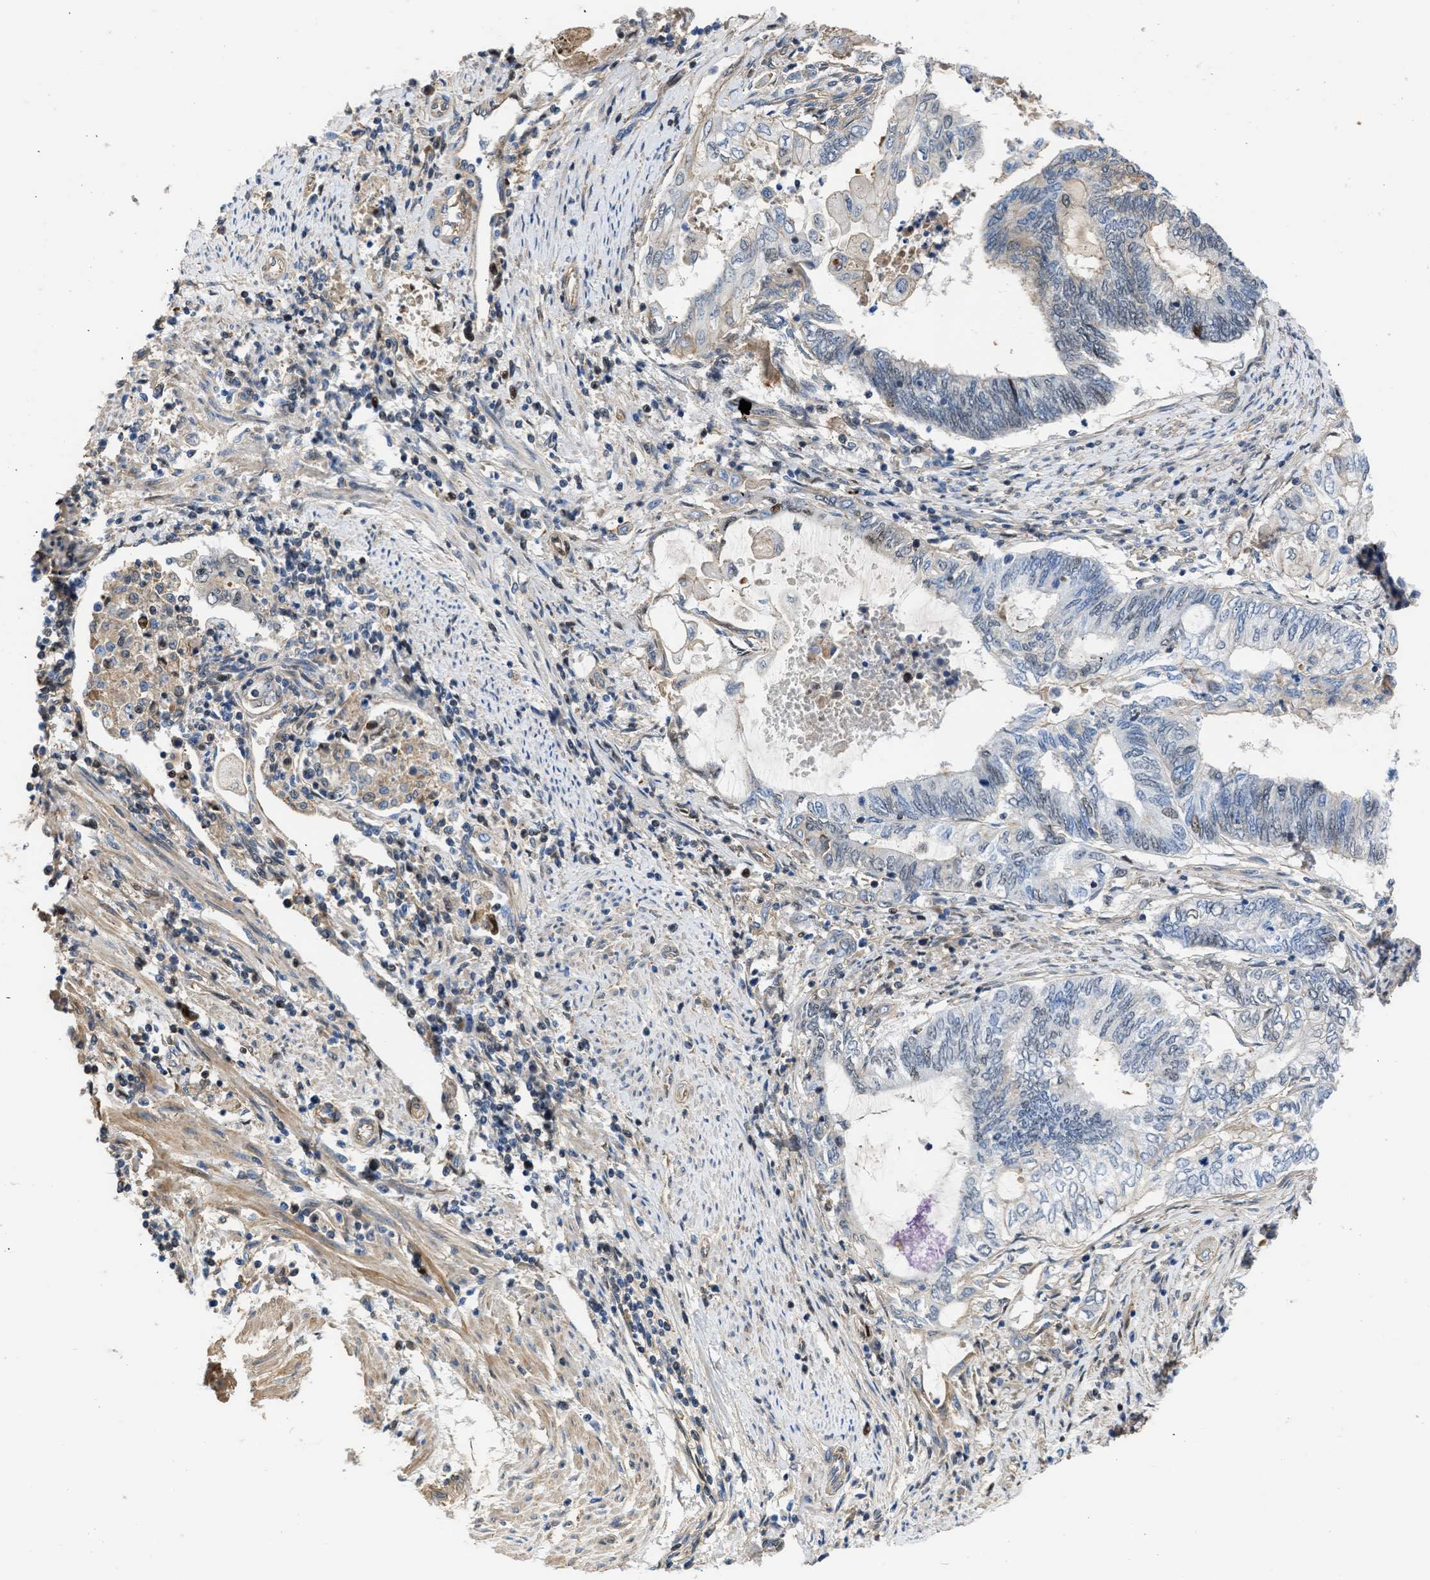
{"staining": {"intensity": "weak", "quantity": "<25%", "location": "nuclear"}, "tissue": "endometrial cancer", "cell_type": "Tumor cells", "image_type": "cancer", "snomed": [{"axis": "morphology", "description": "Adenocarcinoma, NOS"}, {"axis": "topography", "description": "Uterus"}, {"axis": "topography", "description": "Endometrium"}], "caption": "Immunohistochemistry of human adenocarcinoma (endometrial) reveals no positivity in tumor cells.", "gene": "MAS1L", "patient": {"sex": "female", "age": 70}}